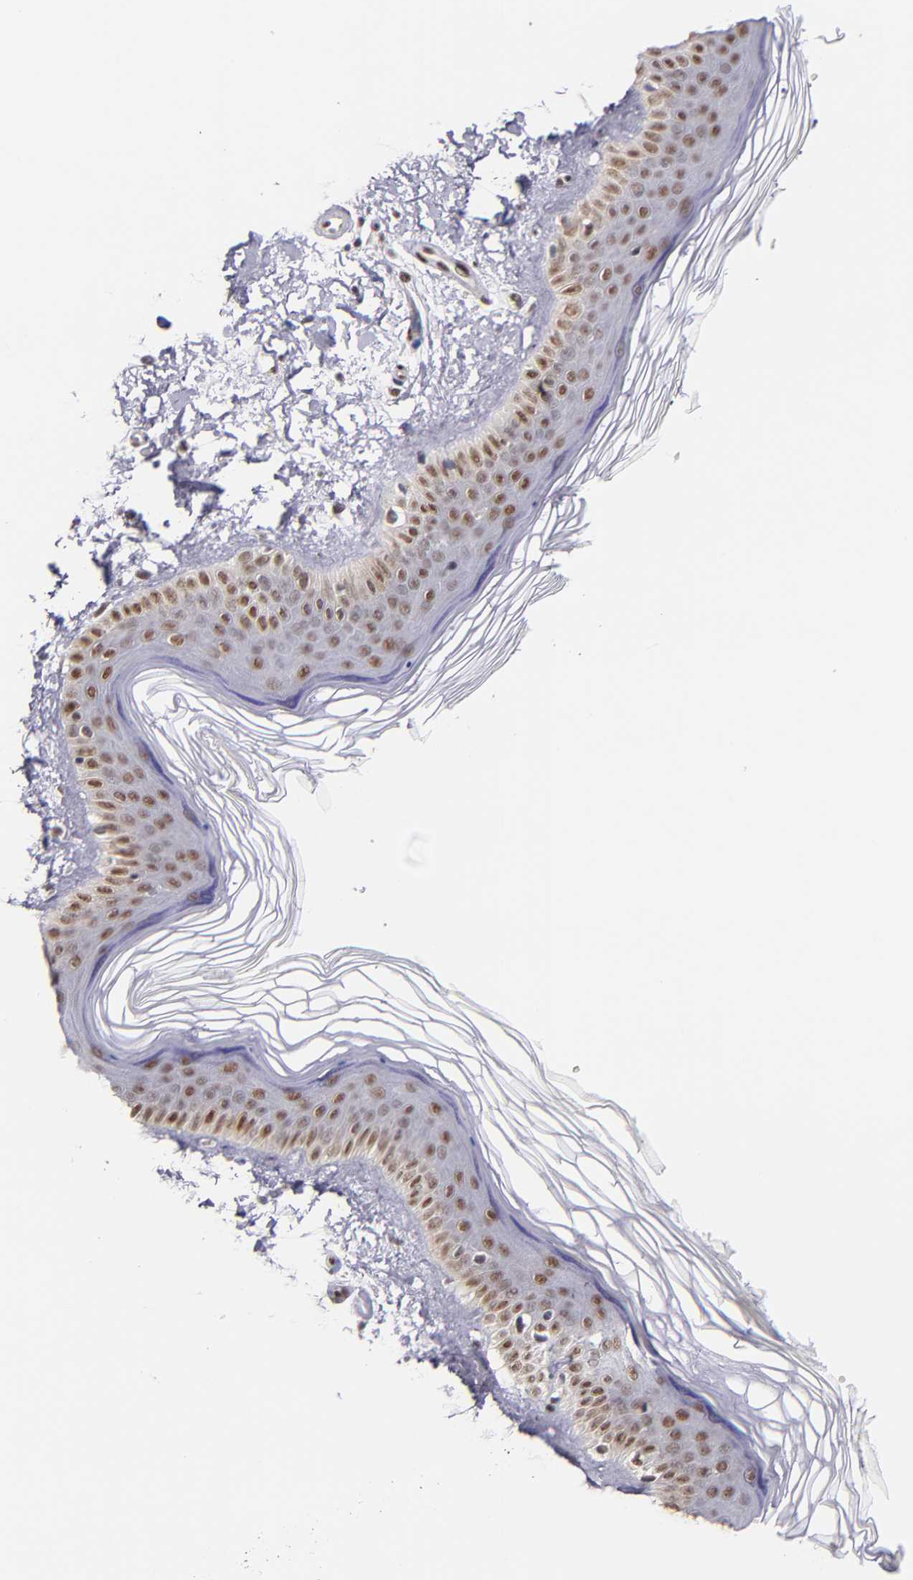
{"staining": {"intensity": "weak", "quantity": "25%-75%", "location": "nuclear"}, "tissue": "skin", "cell_type": "Fibroblasts", "image_type": "normal", "snomed": [{"axis": "morphology", "description": "Normal tissue, NOS"}, {"axis": "topography", "description": "Skin"}], "caption": "This micrograph displays unremarkable skin stained with immunohistochemistry to label a protein in brown. The nuclear of fibroblasts show weak positivity for the protein. Nuclei are counter-stained blue.", "gene": "SRF", "patient": {"sex": "female", "age": 19}}